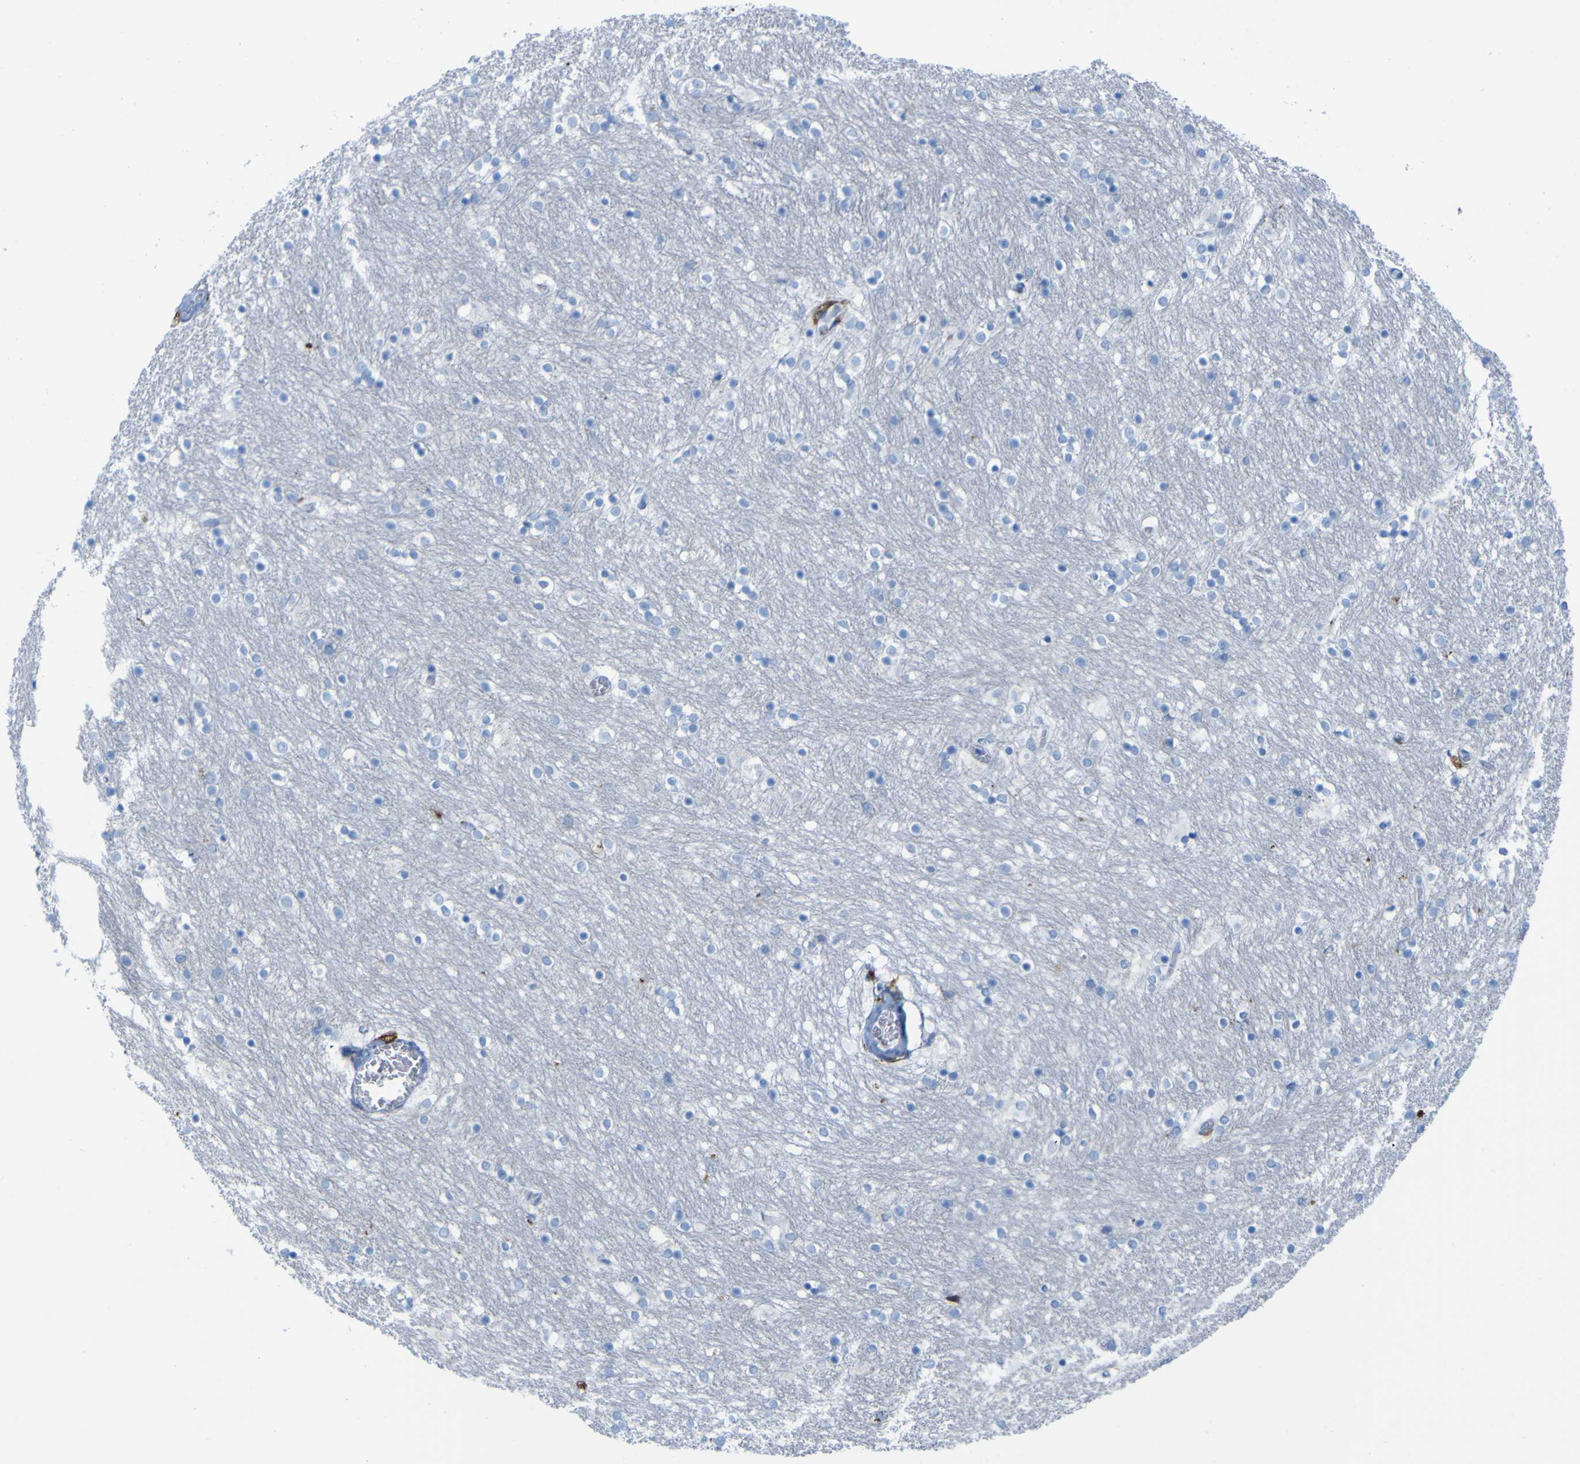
{"staining": {"intensity": "moderate", "quantity": "<25%", "location": "cytoplasmic/membranous"}, "tissue": "caudate", "cell_type": "Glial cells", "image_type": "normal", "snomed": [{"axis": "morphology", "description": "Normal tissue, NOS"}, {"axis": "topography", "description": "Lateral ventricle wall"}], "caption": "Protein staining of unremarkable caudate displays moderate cytoplasmic/membranous staining in about <25% of glial cells.", "gene": "PLD3", "patient": {"sex": "female", "age": 54}}